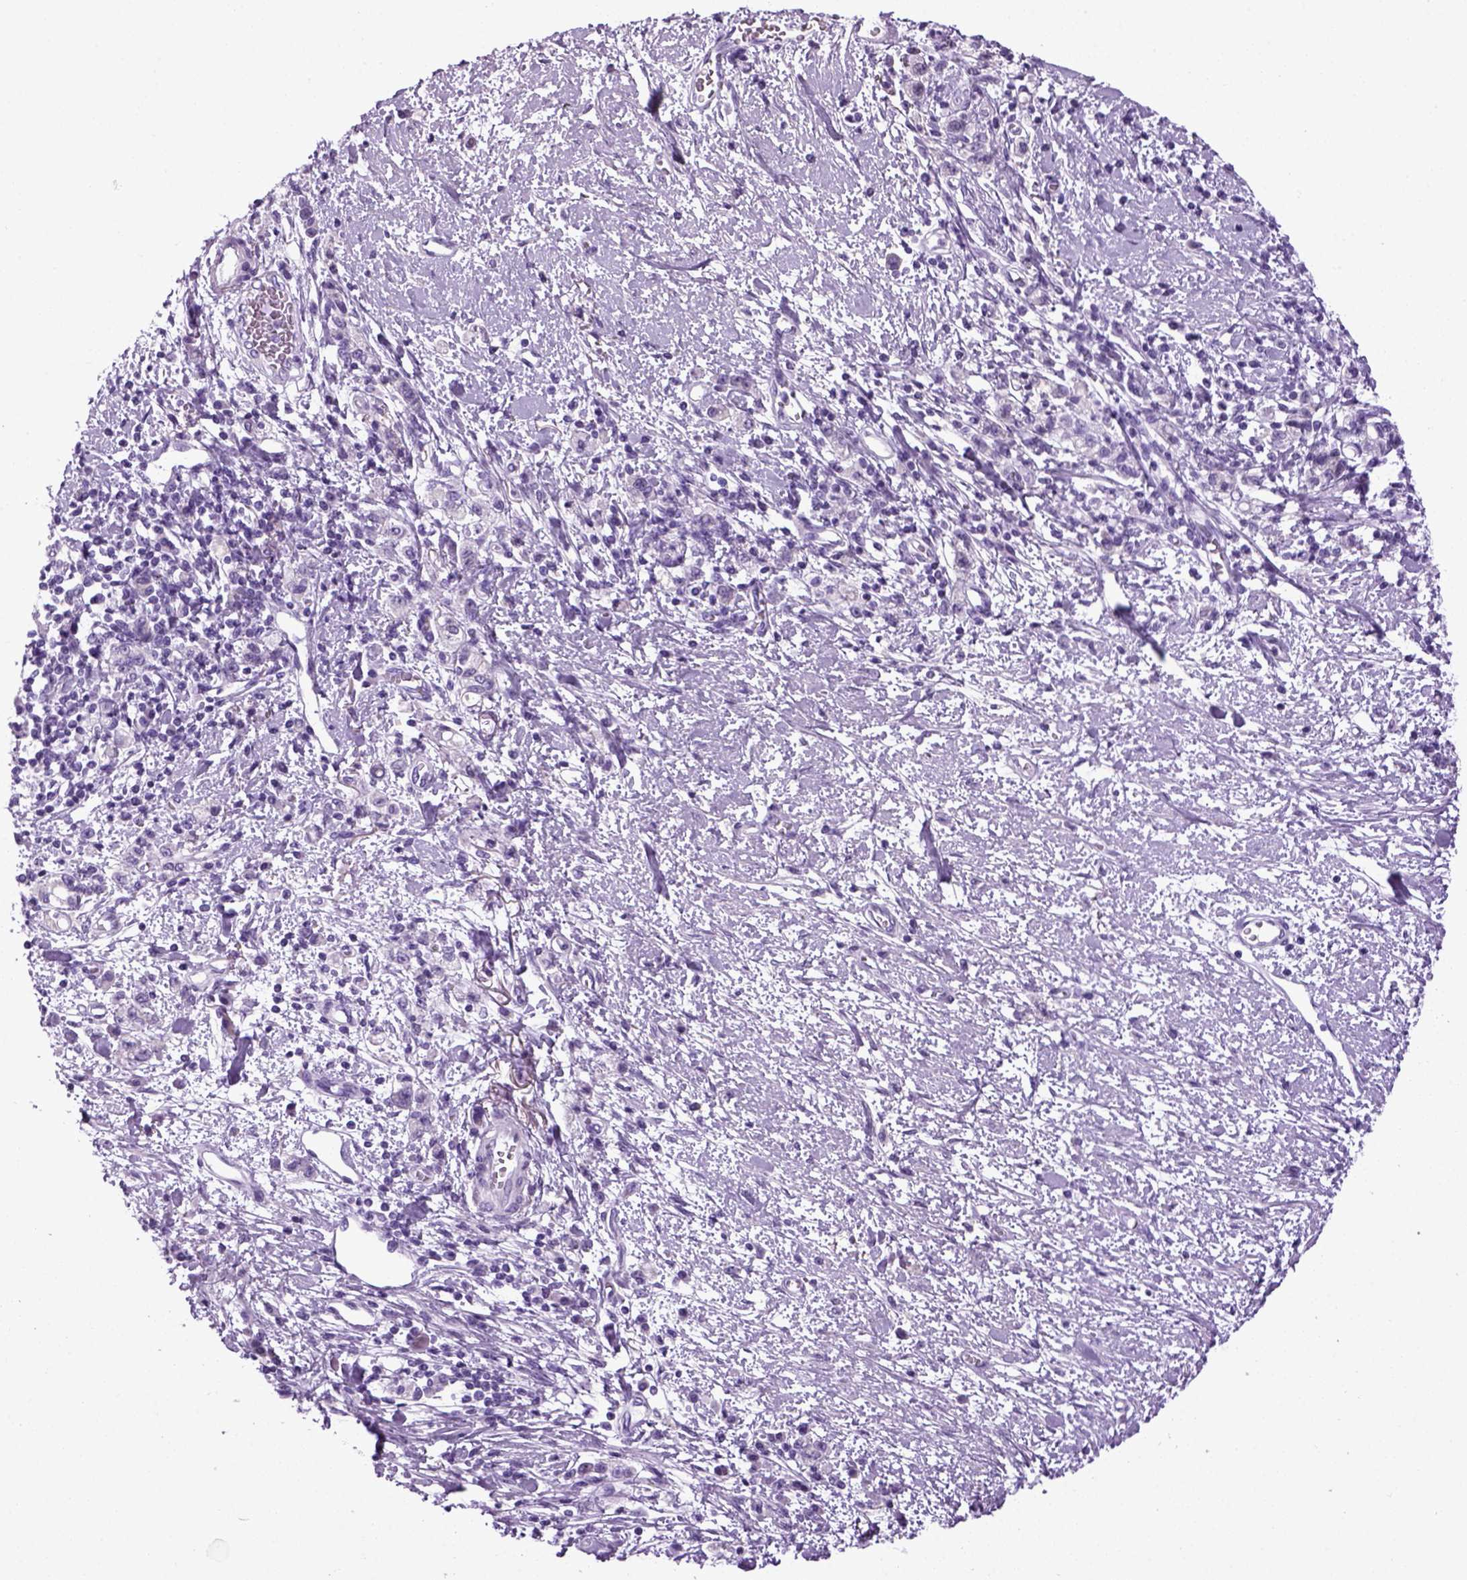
{"staining": {"intensity": "negative", "quantity": "none", "location": "none"}, "tissue": "stomach cancer", "cell_type": "Tumor cells", "image_type": "cancer", "snomed": [{"axis": "morphology", "description": "Adenocarcinoma, NOS"}, {"axis": "topography", "description": "Stomach"}], "caption": "Human stomach cancer (adenocarcinoma) stained for a protein using immunohistochemistry (IHC) exhibits no positivity in tumor cells.", "gene": "HMCN2", "patient": {"sex": "male", "age": 77}}